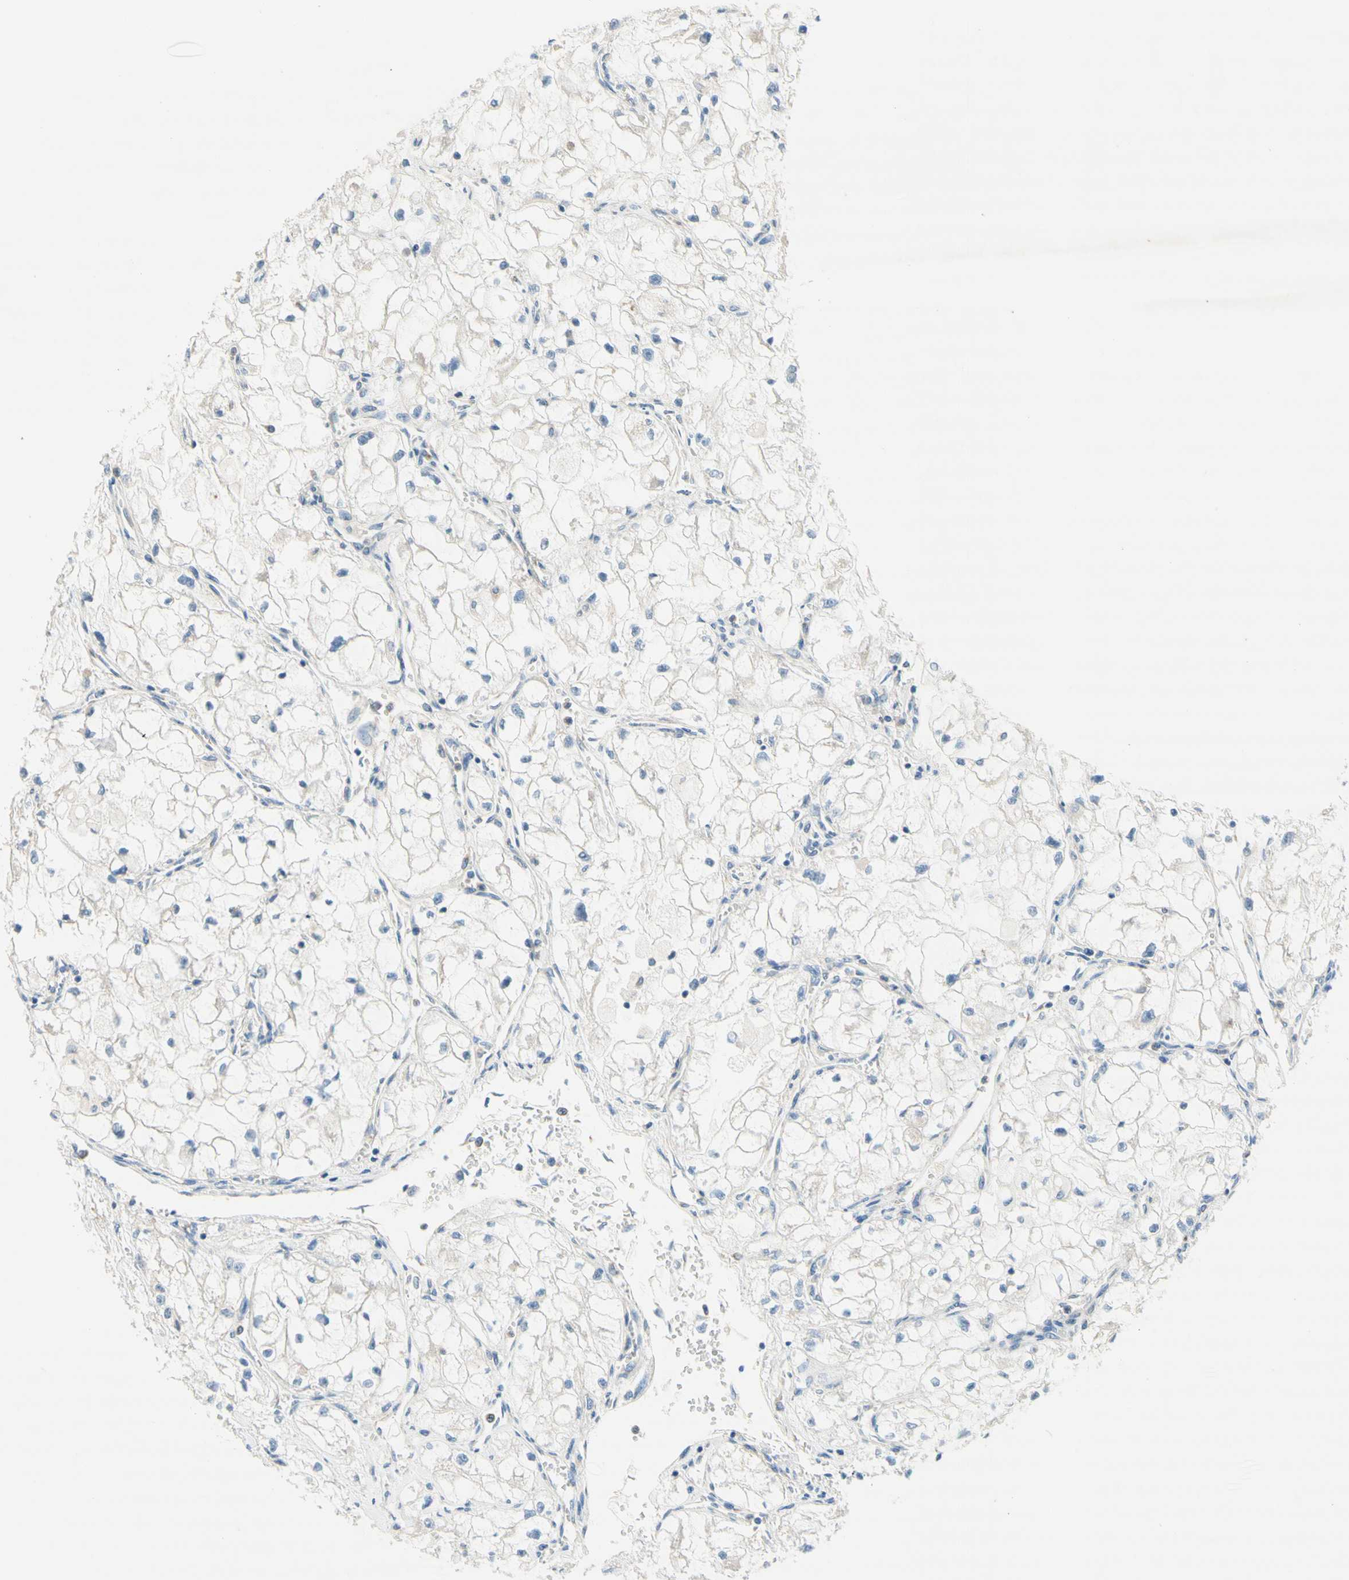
{"staining": {"intensity": "weak", "quantity": "25%-75%", "location": "cytoplasmic/membranous"}, "tissue": "renal cancer", "cell_type": "Tumor cells", "image_type": "cancer", "snomed": [{"axis": "morphology", "description": "Adenocarcinoma, NOS"}, {"axis": "topography", "description": "Kidney"}], "caption": "Protein staining shows weak cytoplasmic/membranous staining in approximately 25%-75% of tumor cells in renal cancer. Ihc stains the protein of interest in brown and the nuclei are stained blue.", "gene": "F3", "patient": {"sex": "female", "age": 70}}